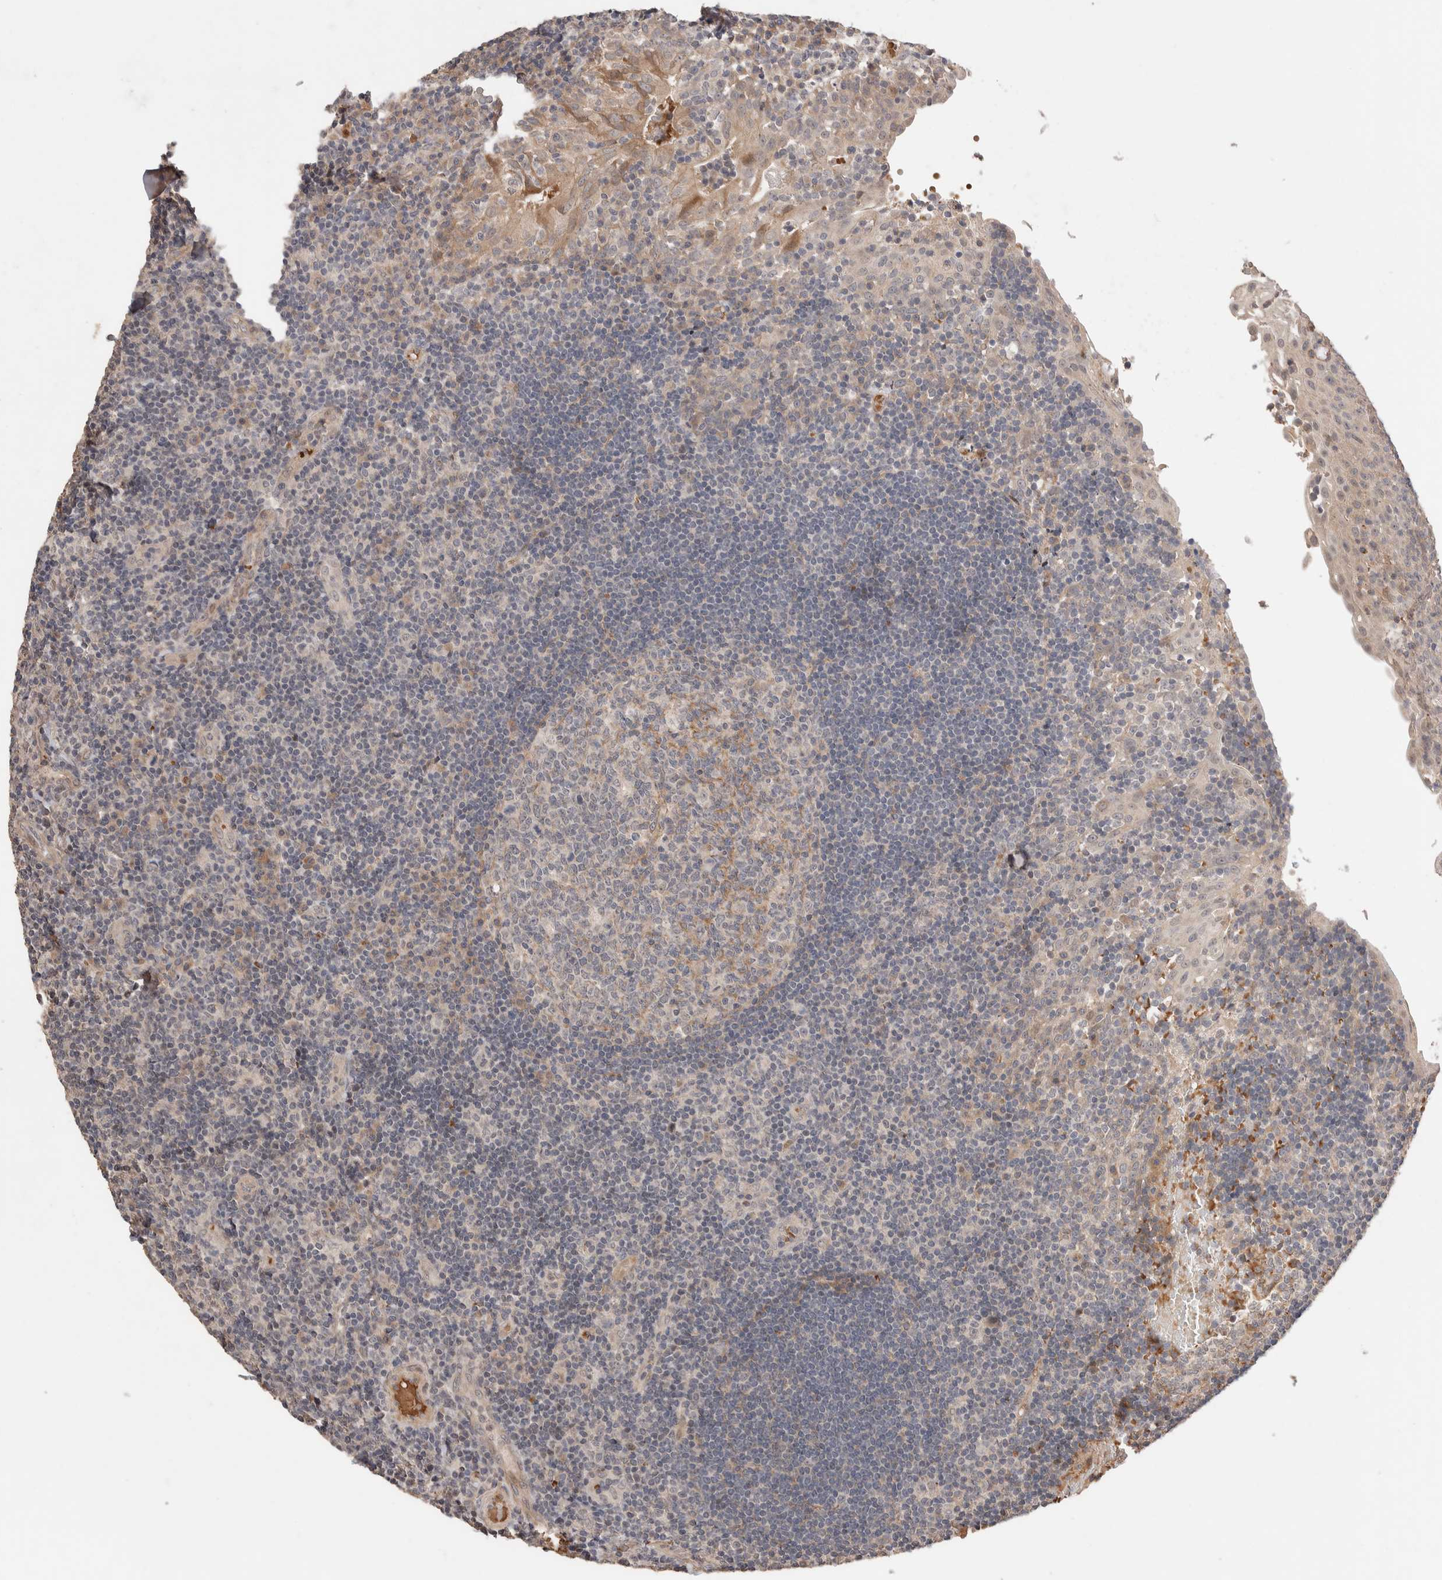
{"staining": {"intensity": "moderate", "quantity": "<25%", "location": "cytoplasmic/membranous"}, "tissue": "tonsil", "cell_type": "Germinal center cells", "image_type": "normal", "snomed": [{"axis": "morphology", "description": "Normal tissue, NOS"}, {"axis": "topography", "description": "Tonsil"}], "caption": "Immunohistochemistry (IHC) of benign tonsil shows low levels of moderate cytoplasmic/membranous staining in approximately <25% of germinal center cells.", "gene": "CASK", "patient": {"sex": "female", "age": 40}}